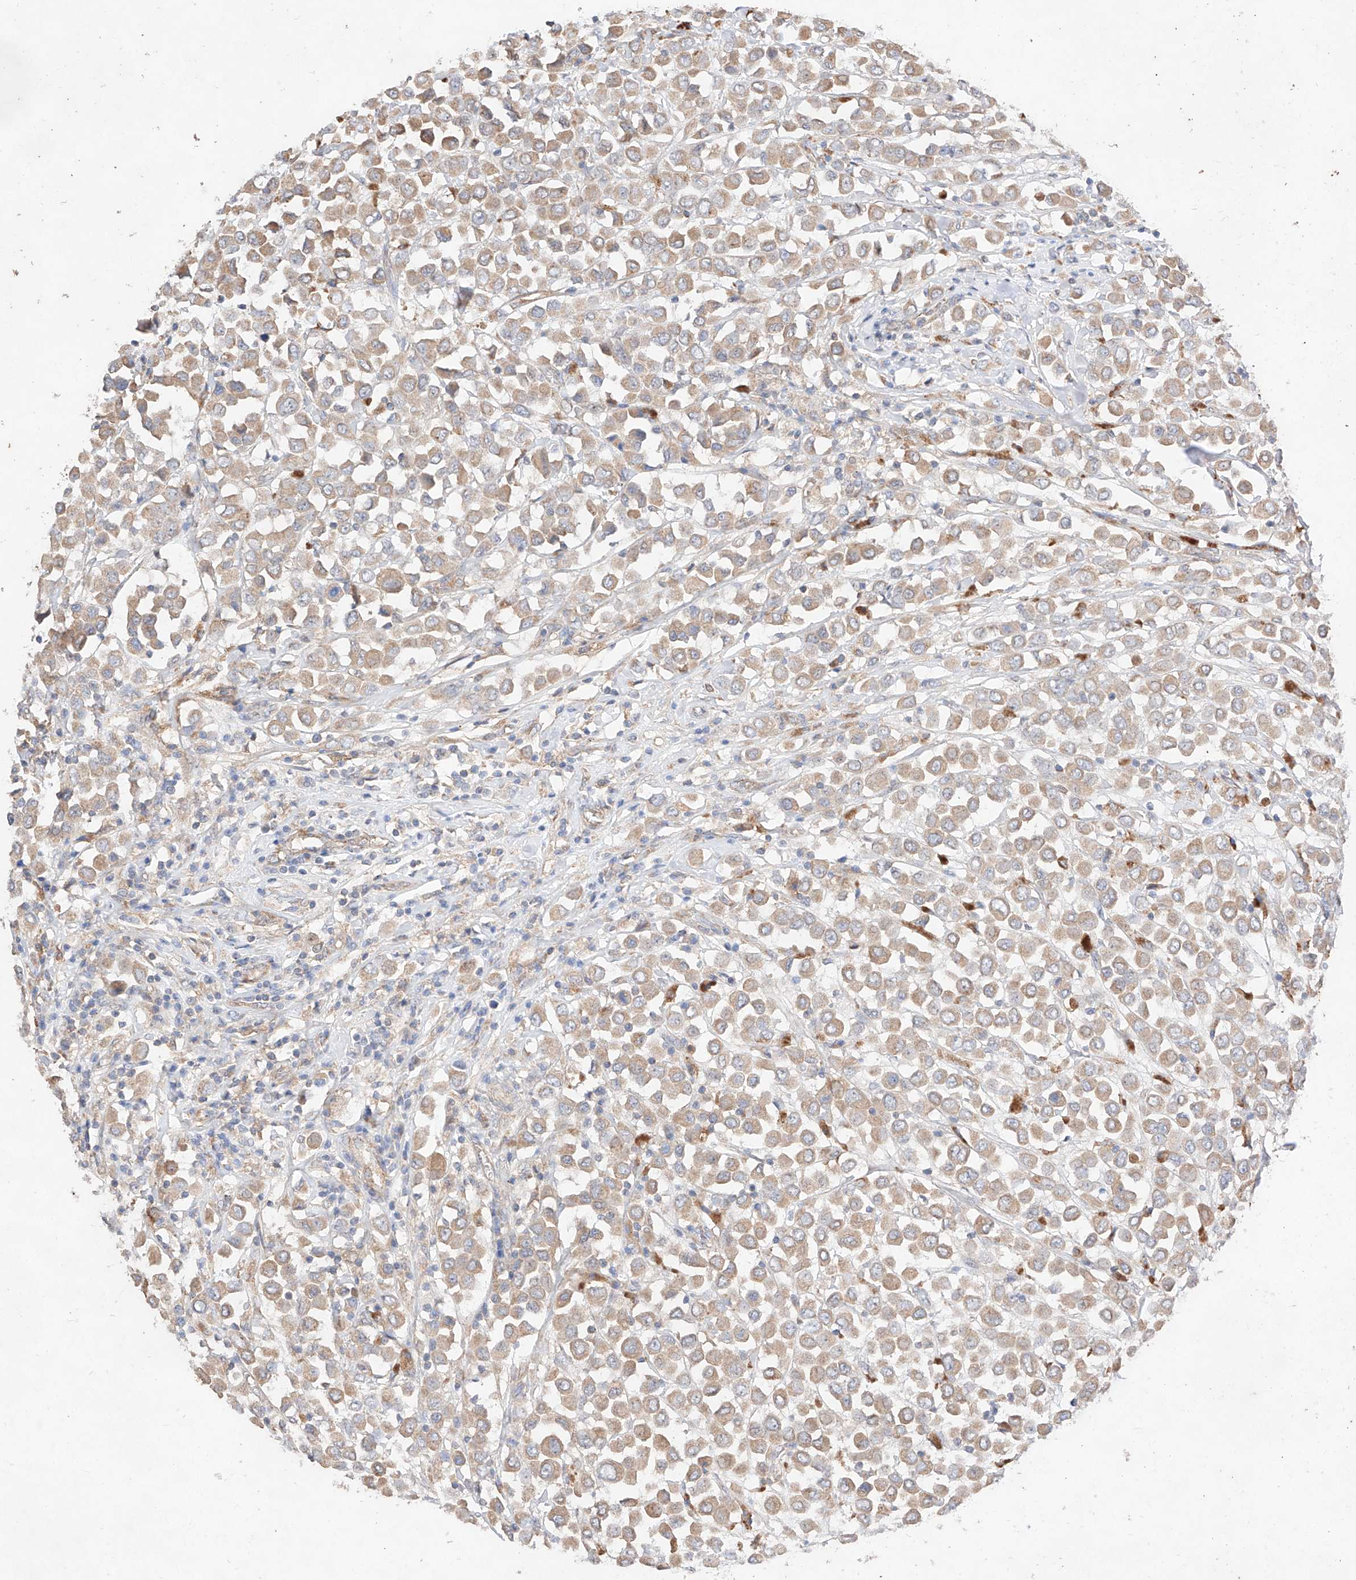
{"staining": {"intensity": "weak", "quantity": ">75%", "location": "cytoplasmic/membranous"}, "tissue": "breast cancer", "cell_type": "Tumor cells", "image_type": "cancer", "snomed": [{"axis": "morphology", "description": "Duct carcinoma"}, {"axis": "topography", "description": "Breast"}], "caption": "A high-resolution micrograph shows immunohistochemistry (IHC) staining of breast intraductal carcinoma, which reveals weak cytoplasmic/membranous positivity in about >75% of tumor cells.", "gene": "C6orf62", "patient": {"sex": "female", "age": 61}}